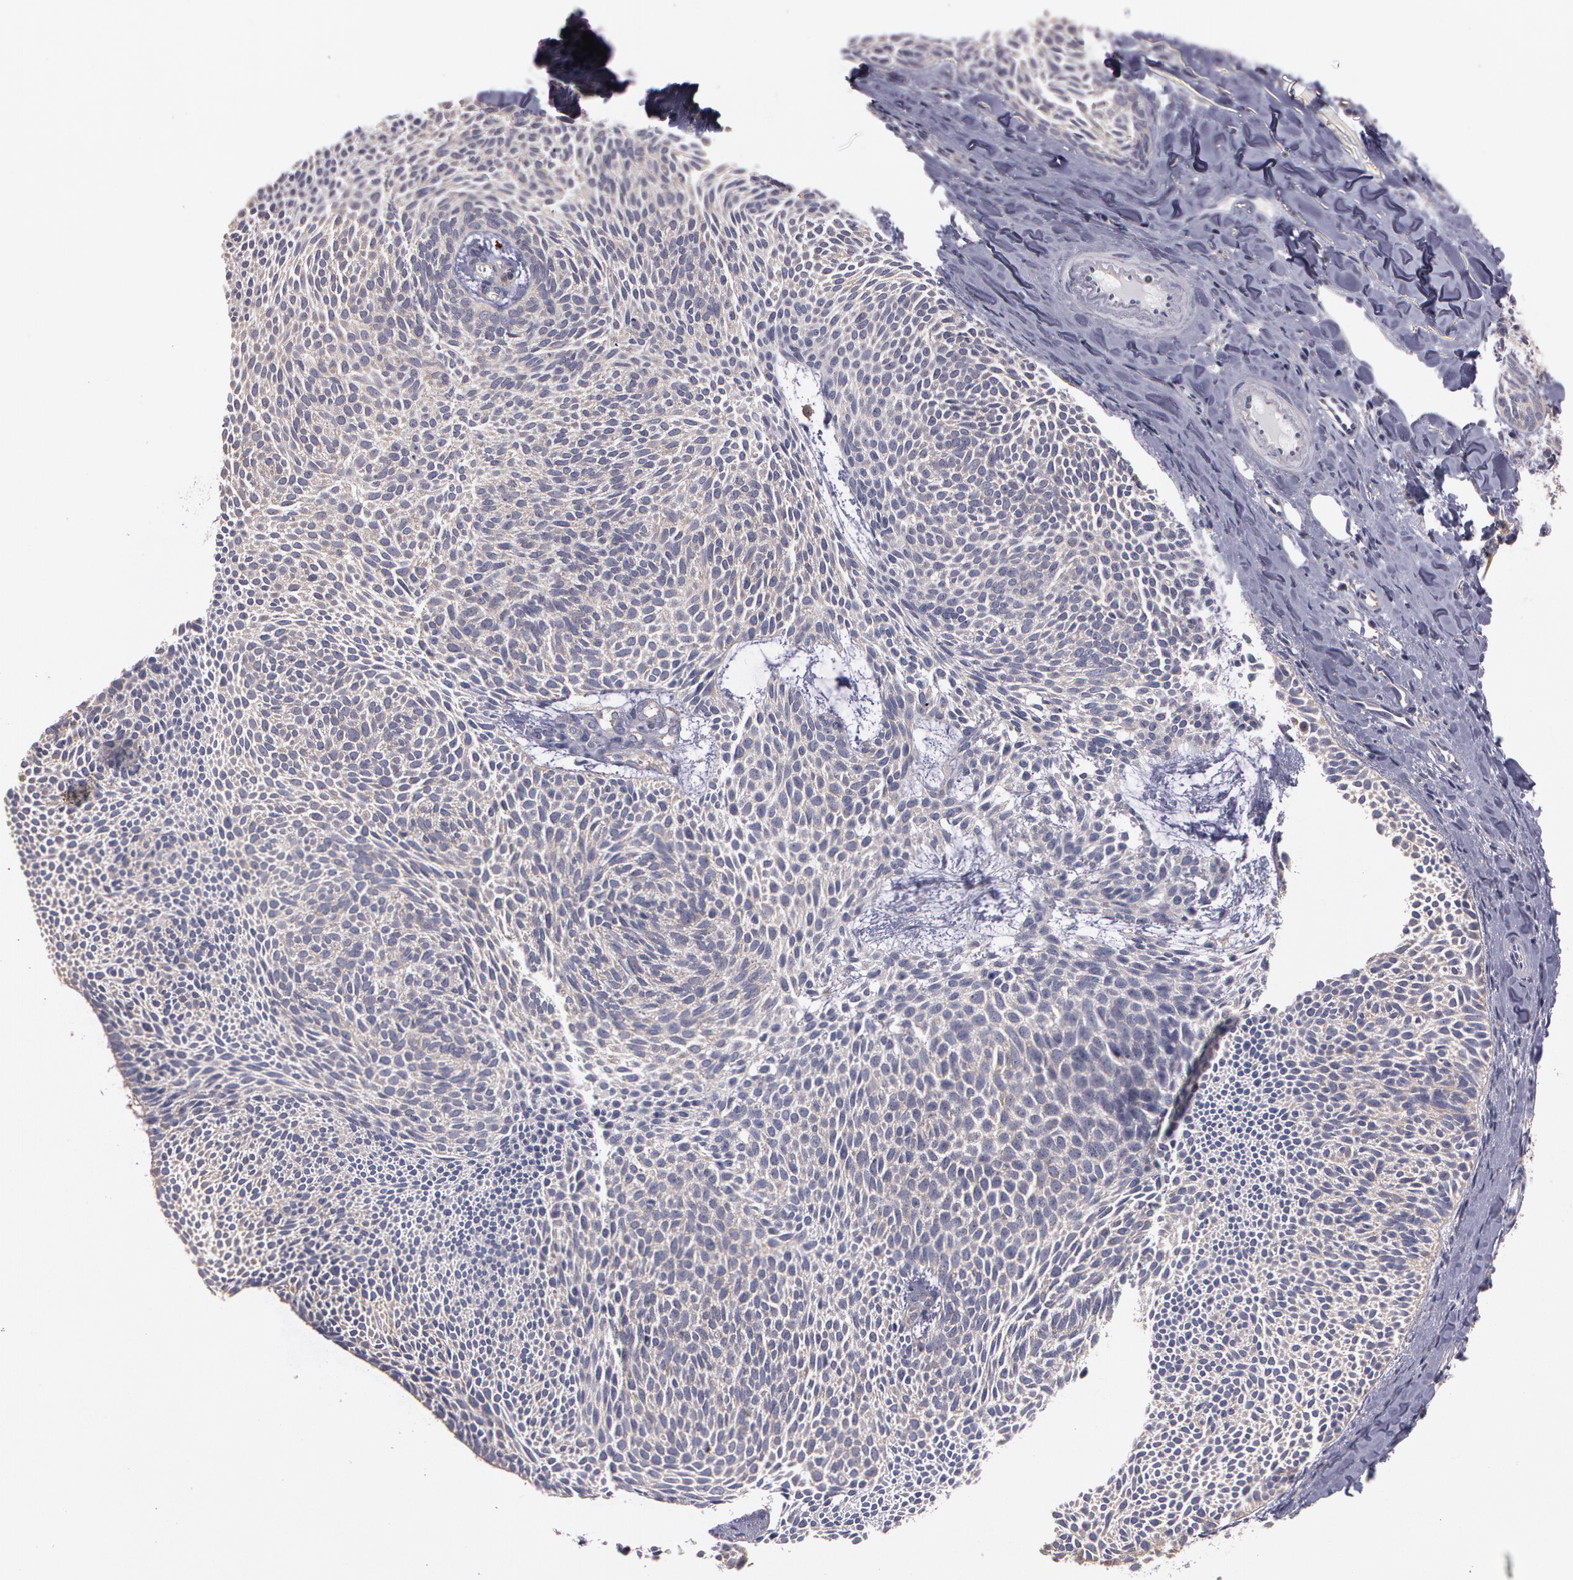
{"staining": {"intensity": "weak", "quantity": "<25%", "location": "cytoplasmic/membranous"}, "tissue": "skin cancer", "cell_type": "Tumor cells", "image_type": "cancer", "snomed": [{"axis": "morphology", "description": "Basal cell carcinoma"}, {"axis": "topography", "description": "Skin"}], "caption": "Basal cell carcinoma (skin) stained for a protein using immunohistochemistry (IHC) displays no positivity tumor cells.", "gene": "NEK9", "patient": {"sex": "male", "age": 84}}